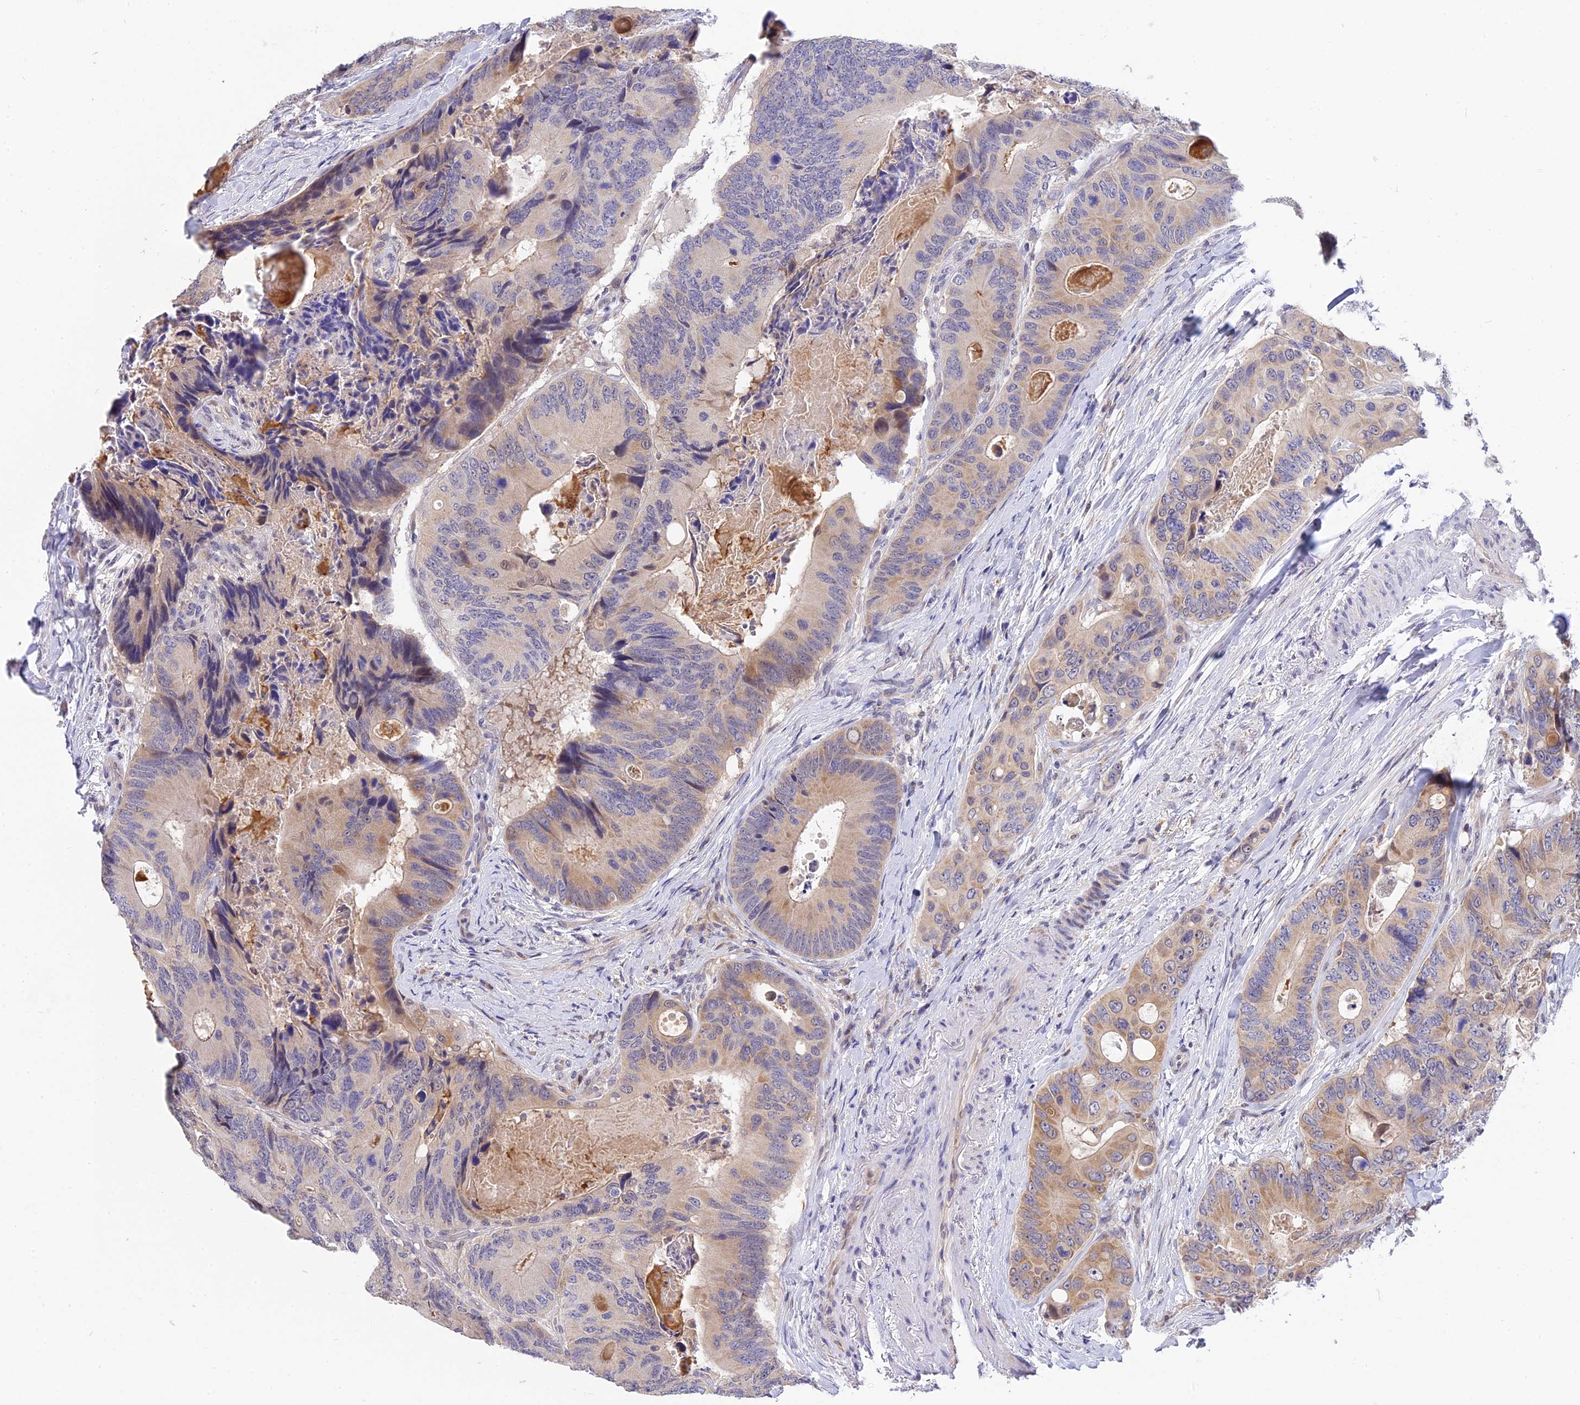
{"staining": {"intensity": "weak", "quantity": "<25%", "location": "cytoplasmic/membranous"}, "tissue": "colorectal cancer", "cell_type": "Tumor cells", "image_type": "cancer", "snomed": [{"axis": "morphology", "description": "Adenocarcinoma, NOS"}, {"axis": "topography", "description": "Colon"}], "caption": "This is an IHC histopathology image of adenocarcinoma (colorectal). There is no expression in tumor cells.", "gene": "KCTD14", "patient": {"sex": "male", "age": 84}}